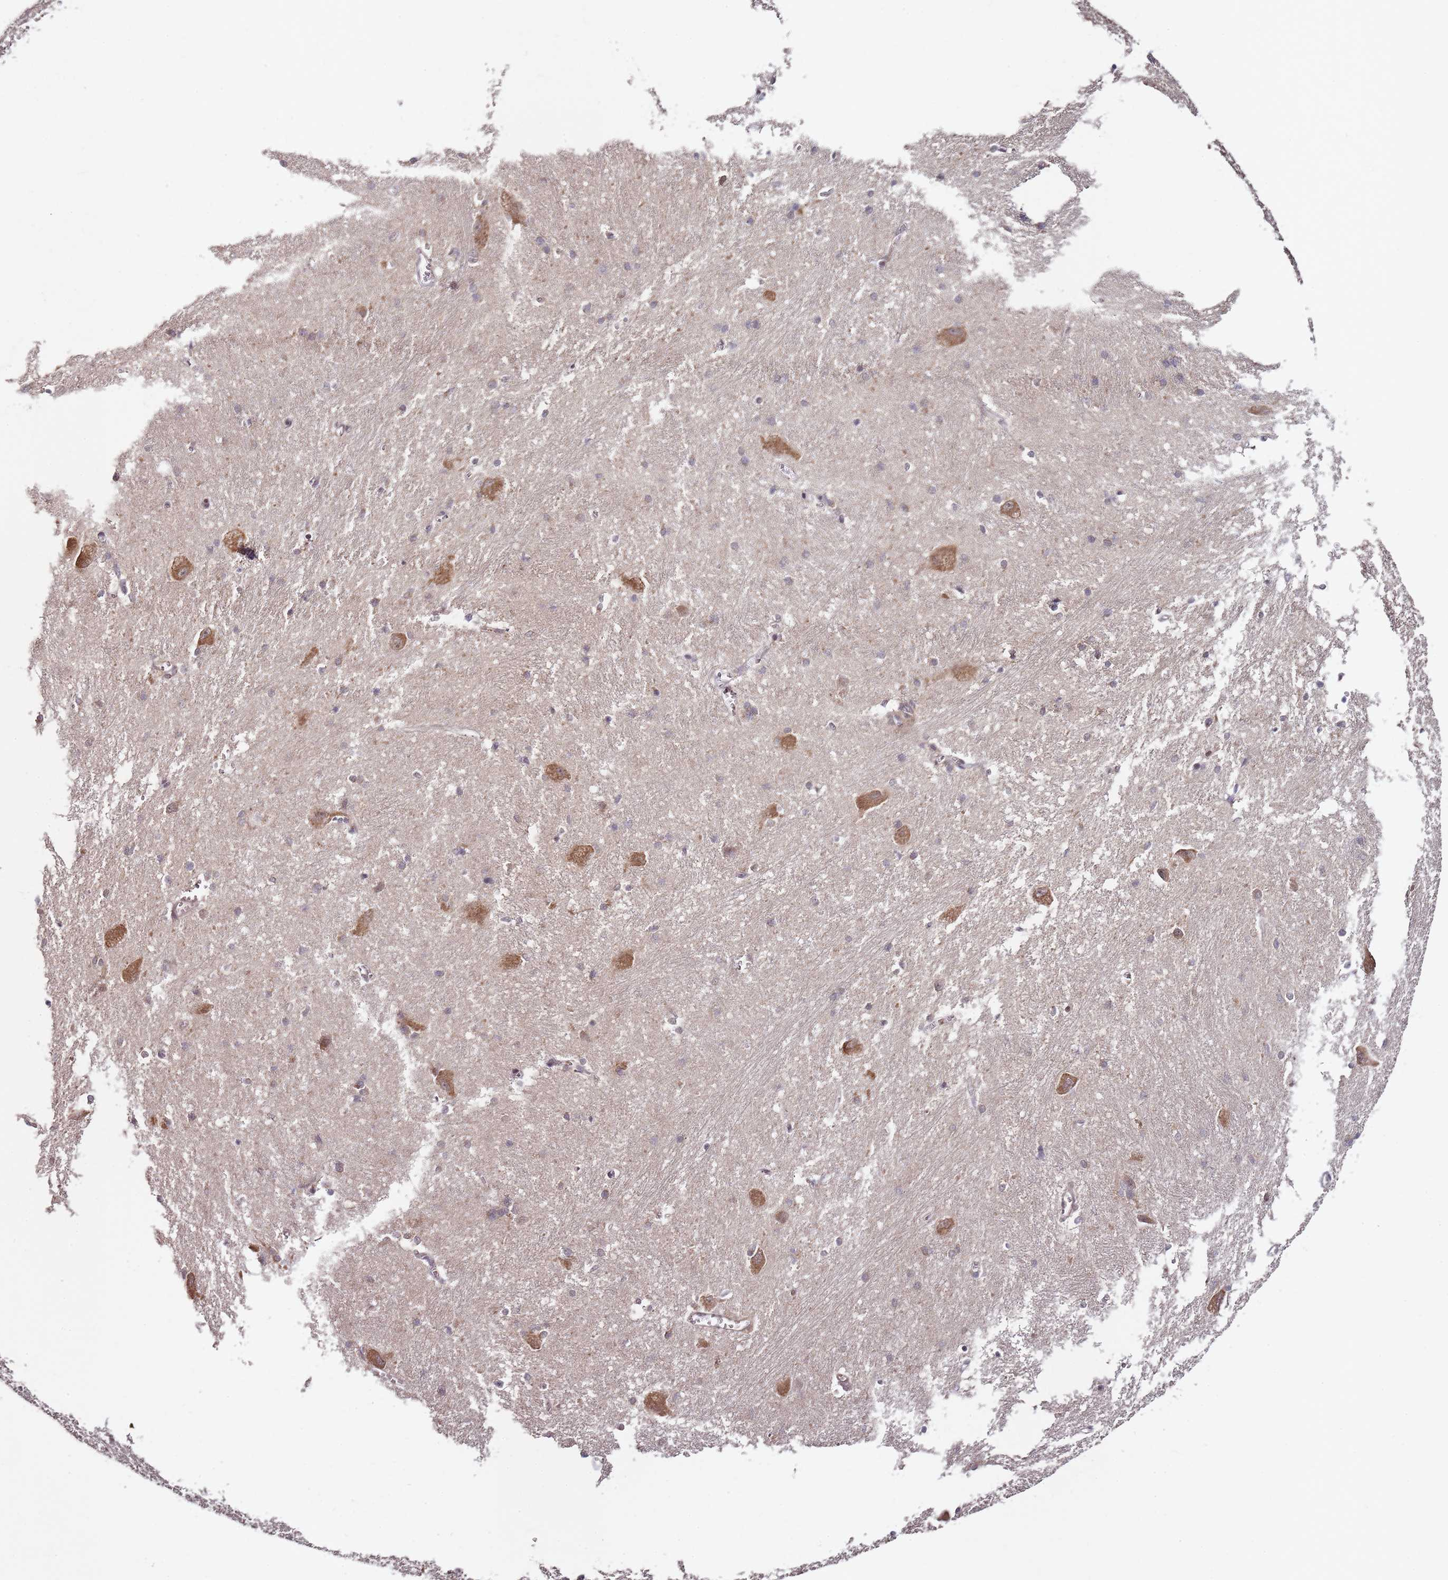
{"staining": {"intensity": "weak", "quantity": "<25%", "location": "cytoplasmic/membranous"}, "tissue": "caudate", "cell_type": "Glial cells", "image_type": "normal", "snomed": [{"axis": "morphology", "description": "Normal tissue, NOS"}, {"axis": "topography", "description": "Lateral ventricle wall"}], "caption": "This is an immunohistochemistry micrograph of unremarkable caudate. There is no positivity in glial cells.", "gene": "LIN37", "patient": {"sex": "male", "age": 37}}